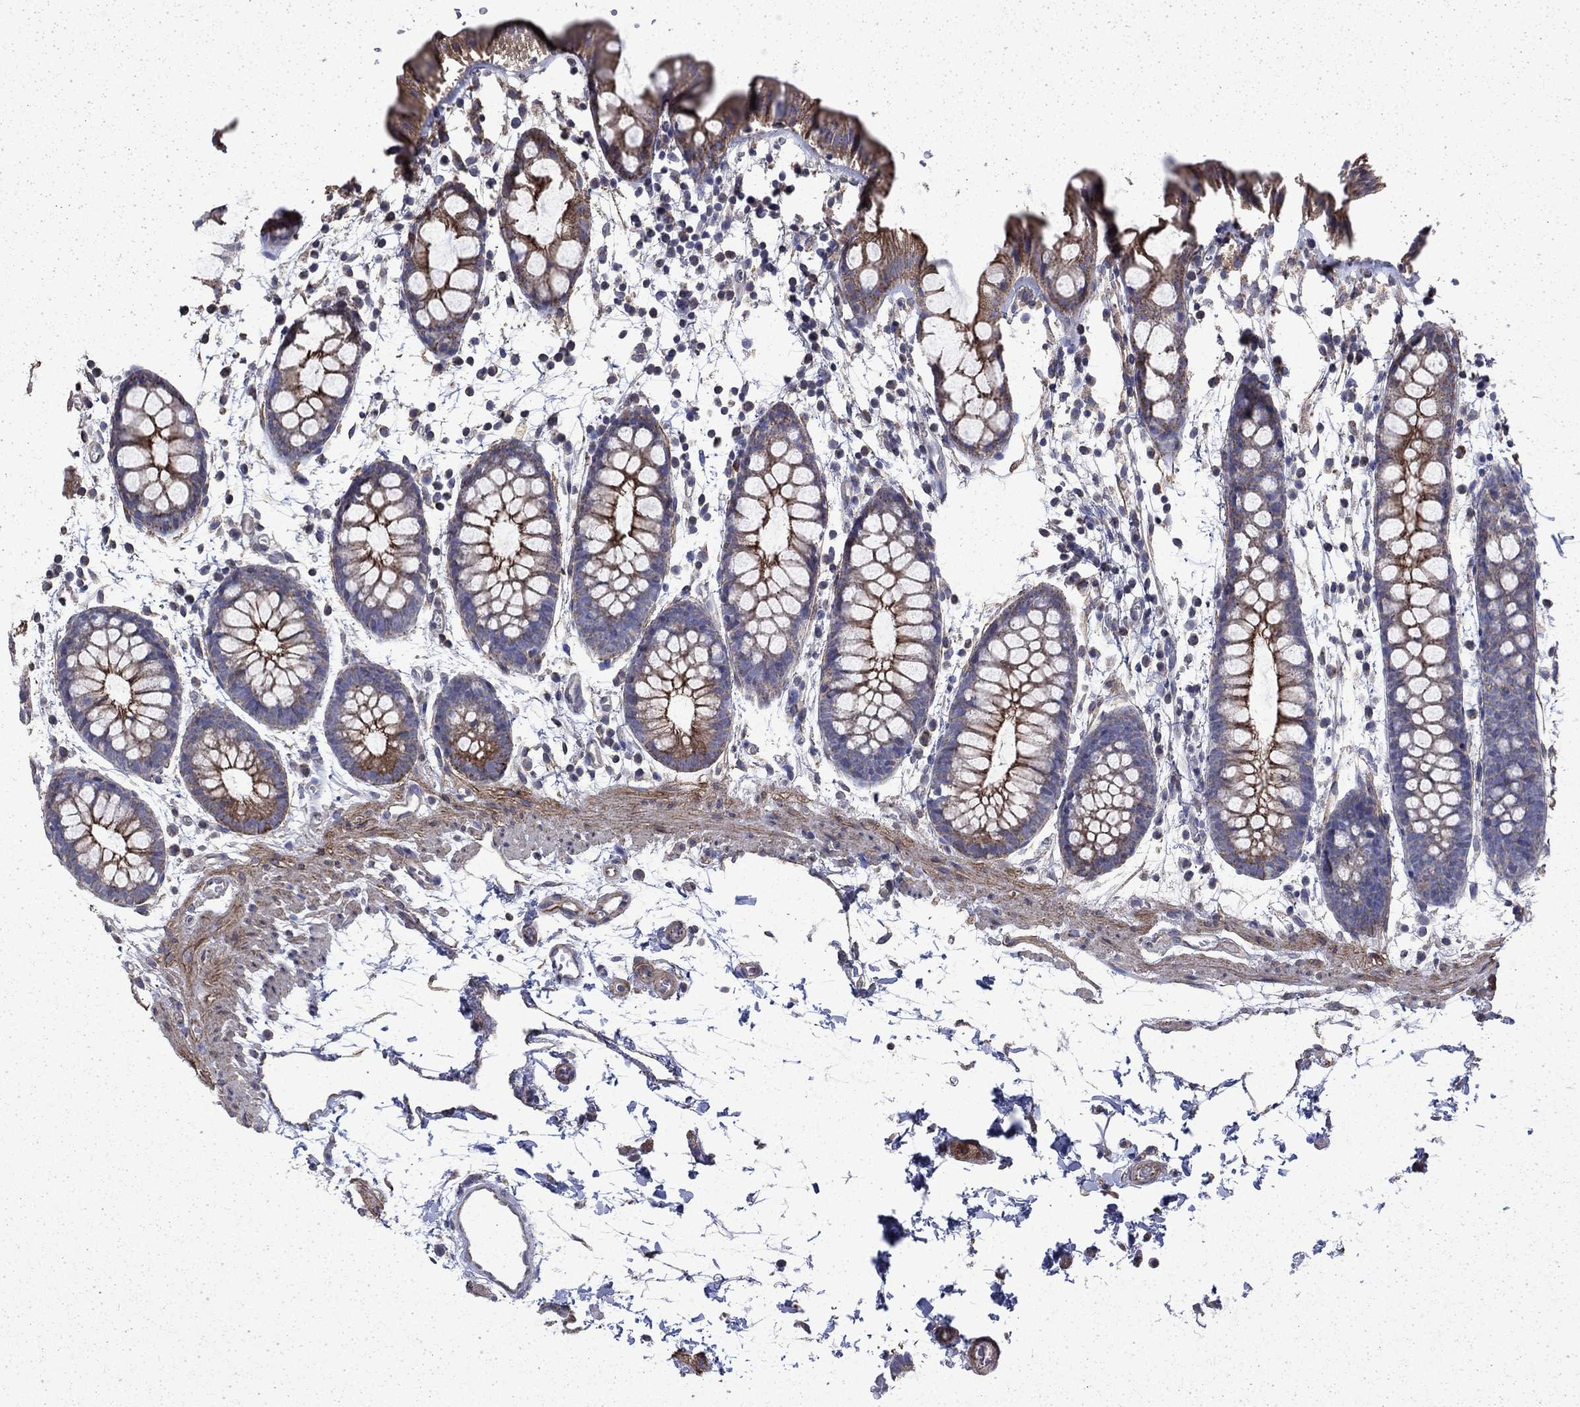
{"staining": {"intensity": "moderate", "quantity": ">75%", "location": "cytoplasmic/membranous"}, "tissue": "rectum", "cell_type": "Glandular cells", "image_type": "normal", "snomed": [{"axis": "morphology", "description": "Normal tissue, NOS"}, {"axis": "topography", "description": "Rectum"}], "caption": "This histopathology image shows immunohistochemistry staining of benign human rectum, with medium moderate cytoplasmic/membranous expression in about >75% of glandular cells.", "gene": "DTNA", "patient": {"sex": "male", "age": 57}}